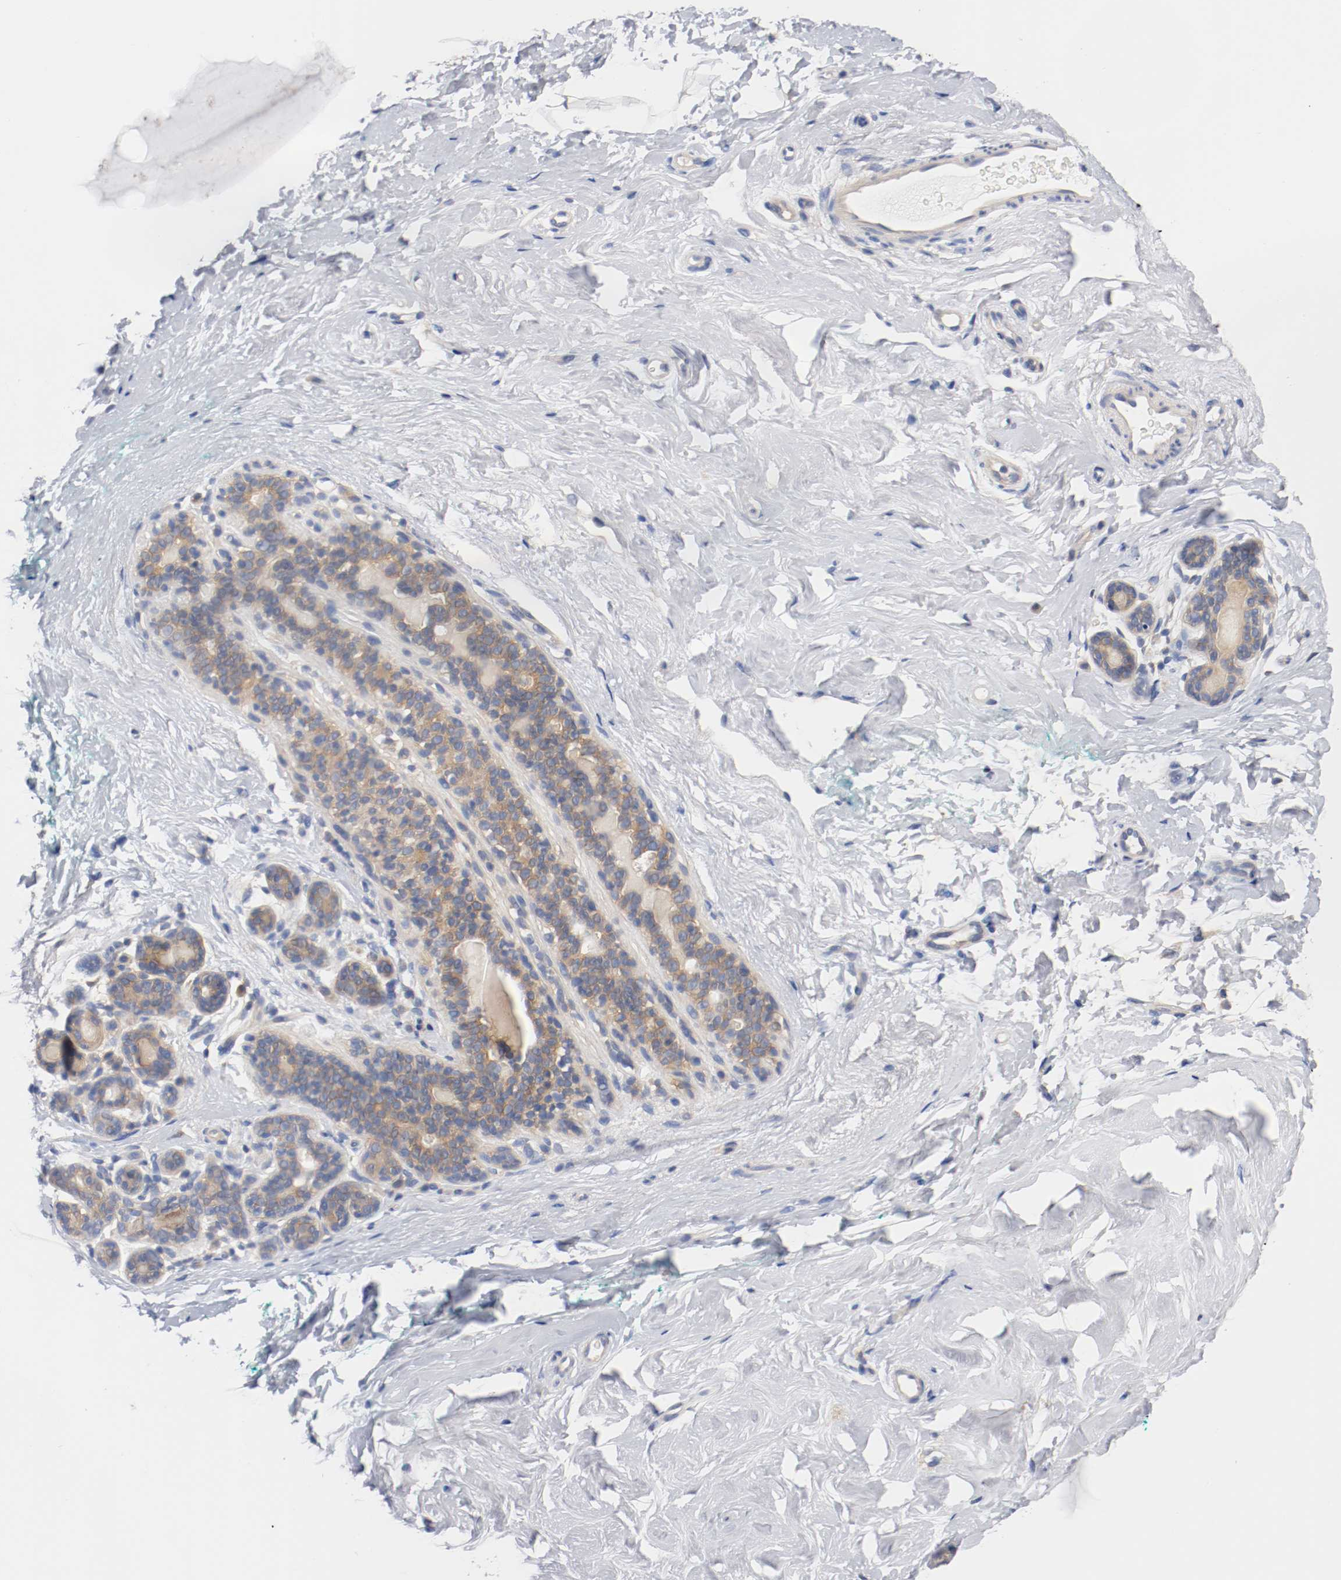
{"staining": {"intensity": "negative", "quantity": "none", "location": "none"}, "tissue": "breast", "cell_type": "Adipocytes", "image_type": "normal", "snomed": [{"axis": "morphology", "description": "Normal tissue, NOS"}, {"axis": "topography", "description": "Breast"}], "caption": "Photomicrograph shows no significant protein expression in adipocytes of normal breast. (DAB IHC with hematoxylin counter stain).", "gene": "HGS", "patient": {"sex": "female", "age": 52}}